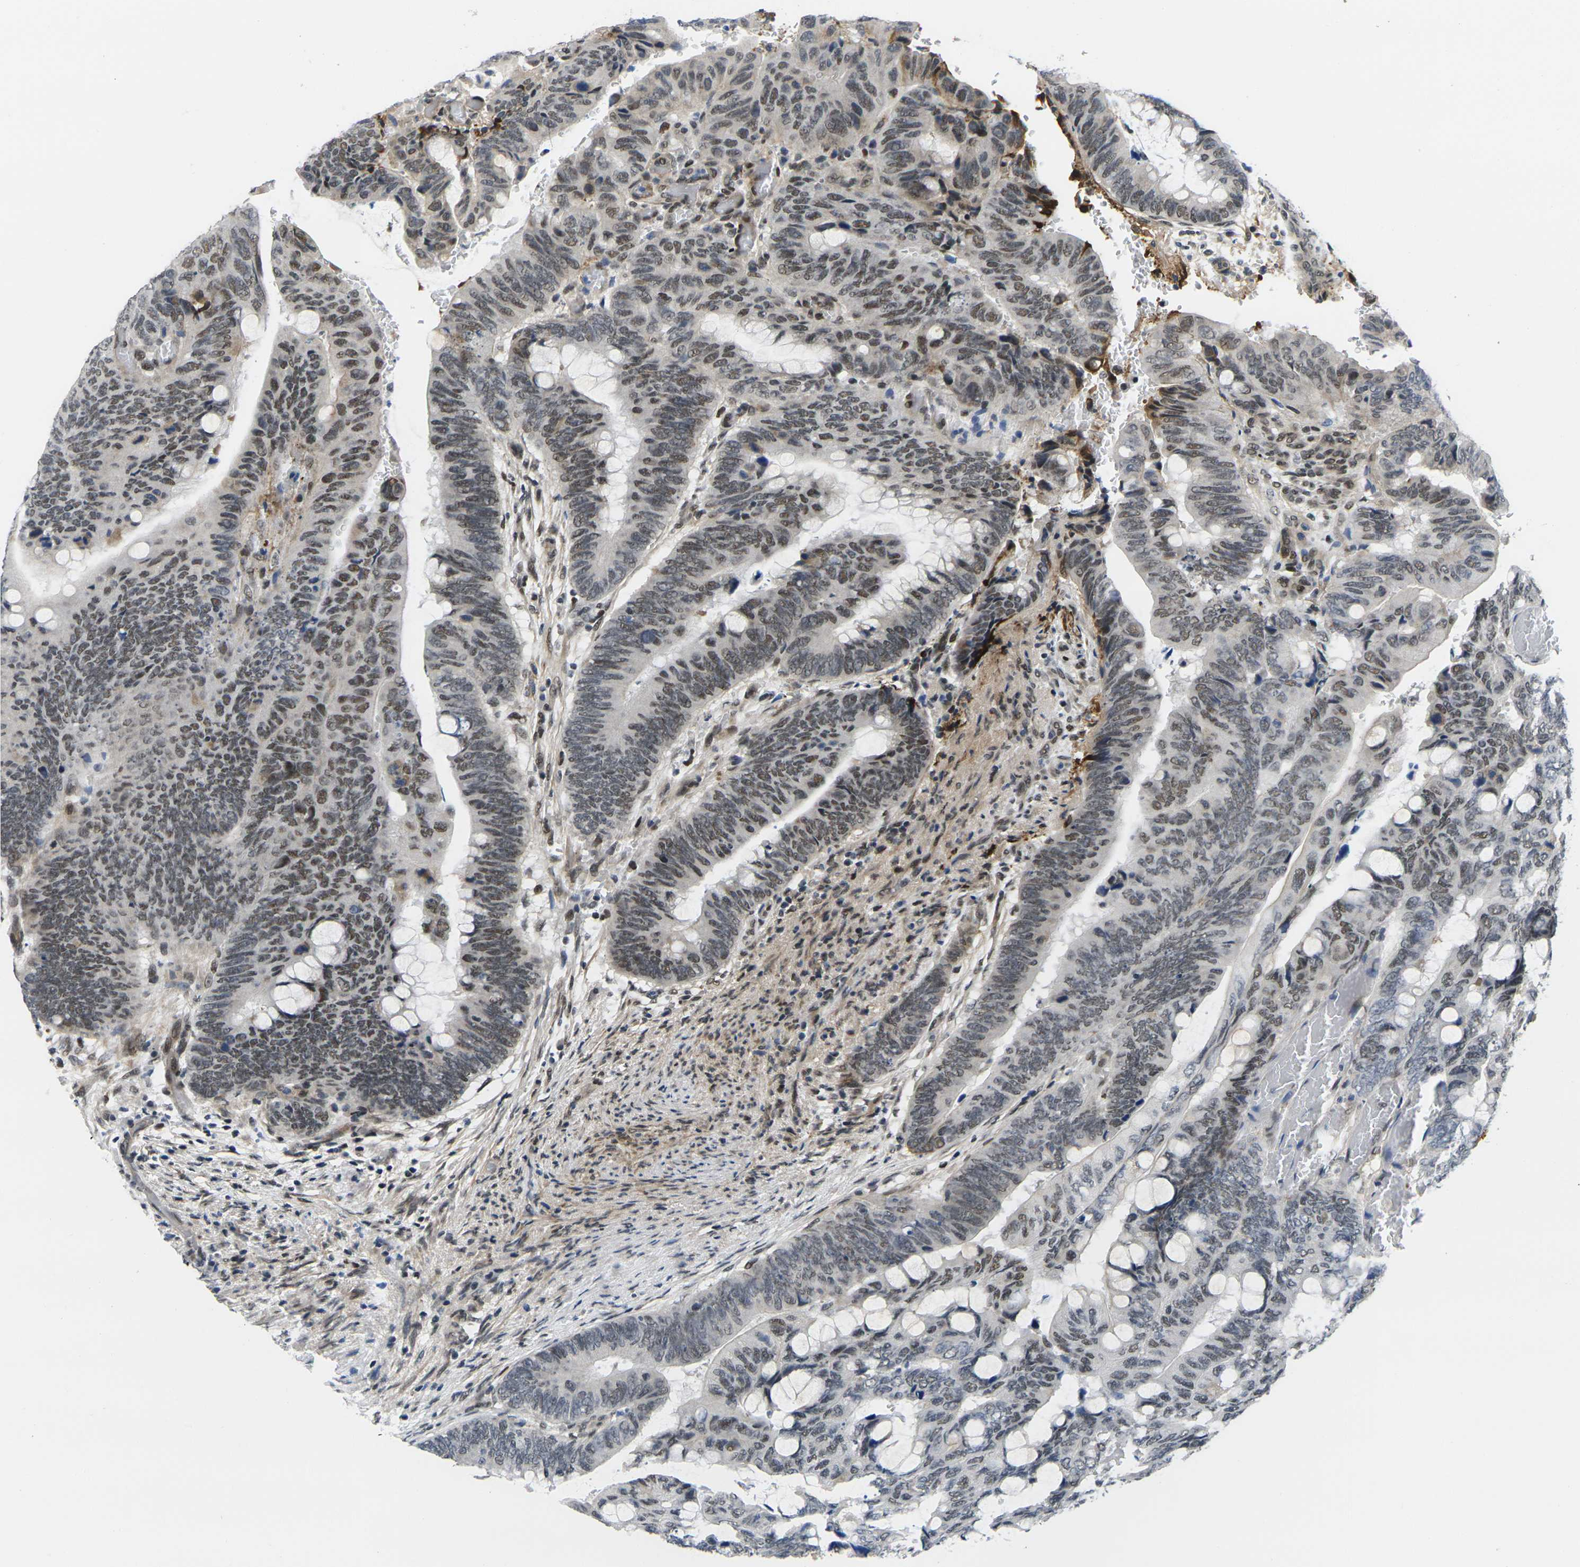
{"staining": {"intensity": "weak", "quantity": "25%-75%", "location": "nuclear"}, "tissue": "colorectal cancer", "cell_type": "Tumor cells", "image_type": "cancer", "snomed": [{"axis": "morphology", "description": "Normal tissue, NOS"}, {"axis": "morphology", "description": "Adenocarcinoma, NOS"}, {"axis": "topography", "description": "Rectum"}, {"axis": "topography", "description": "Peripheral nerve tissue"}], "caption": "Weak nuclear protein staining is appreciated in about 25%-75% of tumor cells in colorectal cancer.", "gene": "RBM7", "patient": {"sex": "male", "age": 92}}